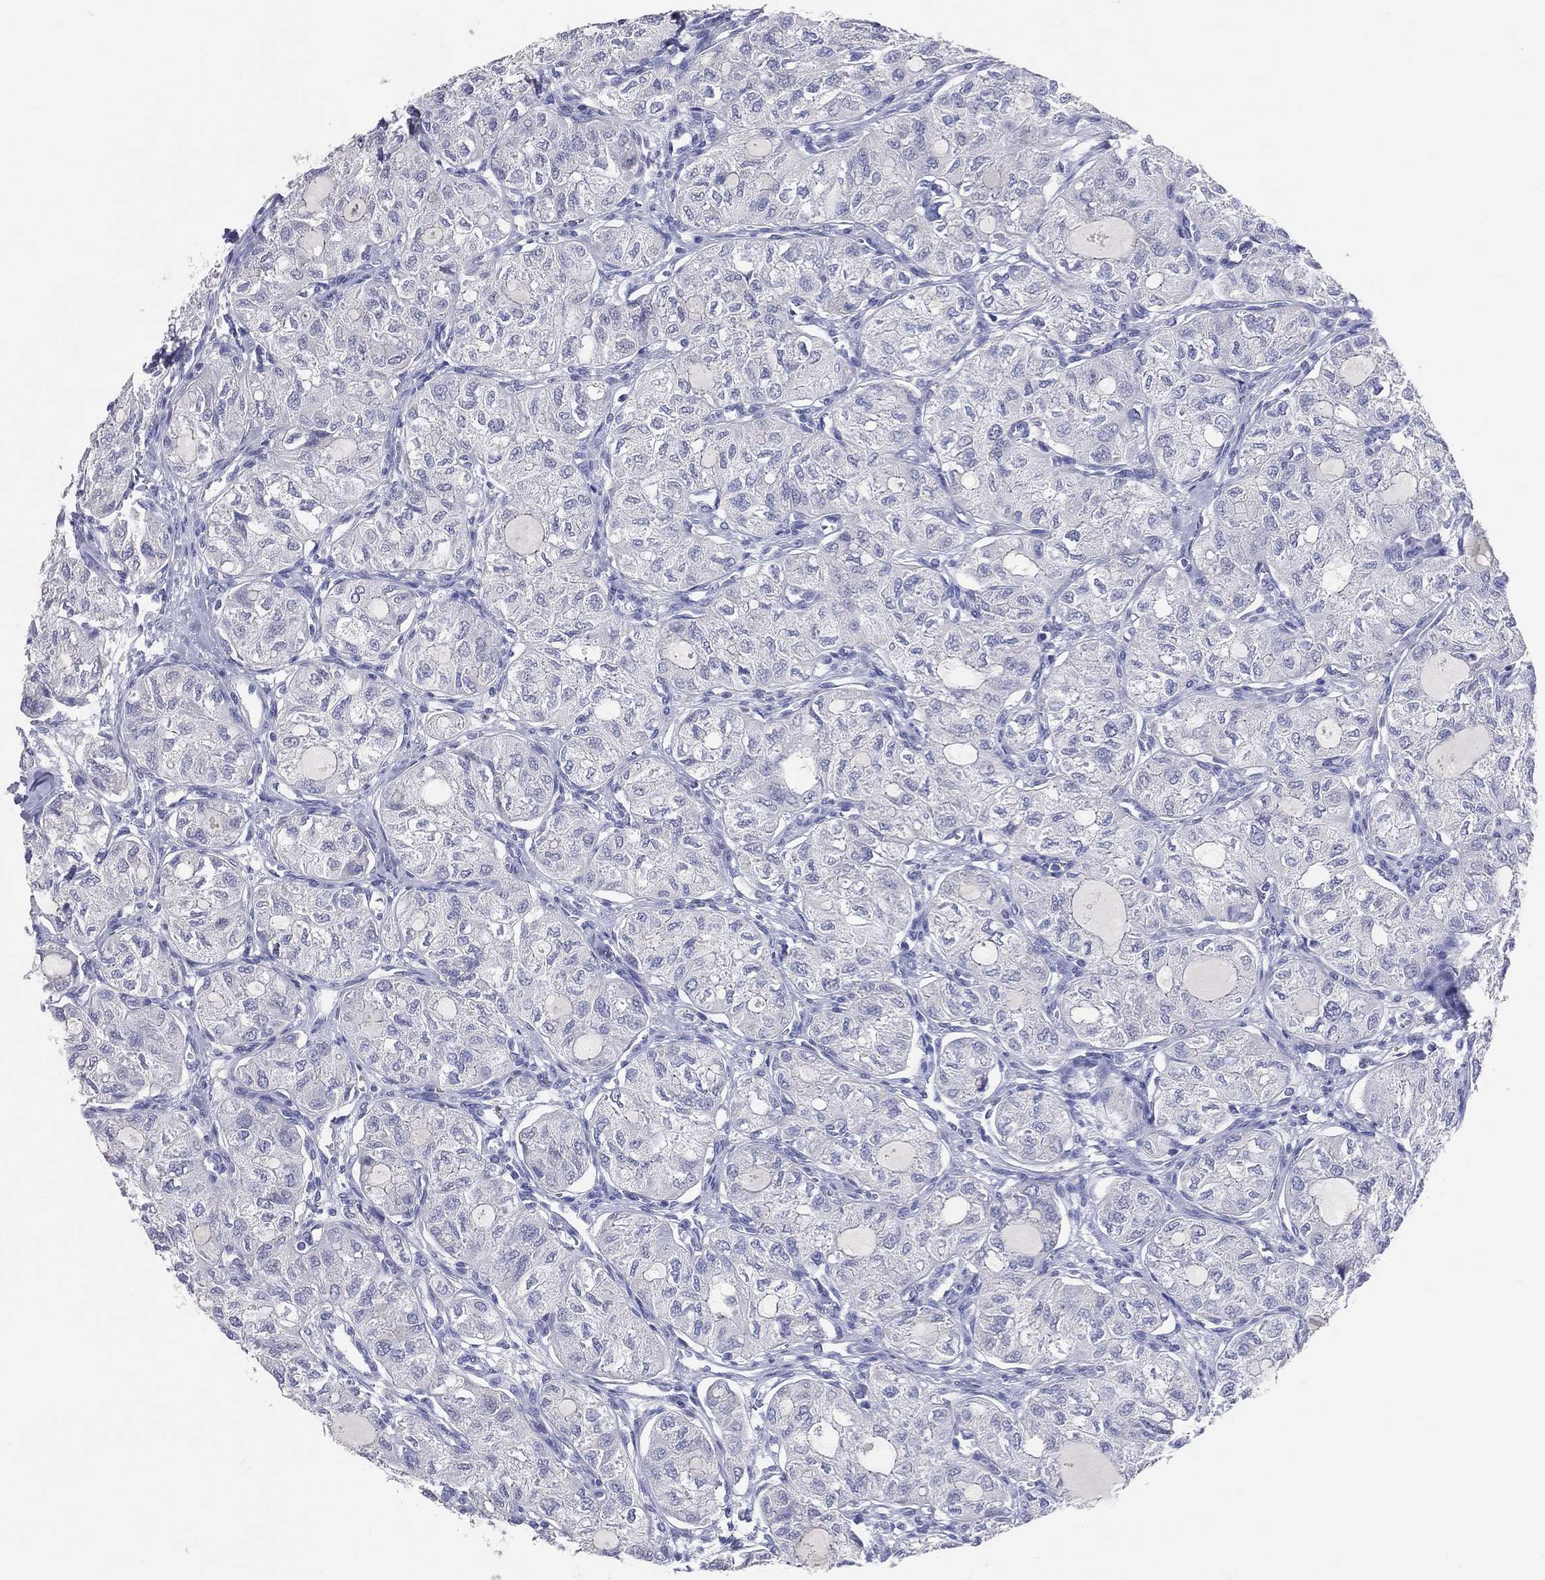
{"staining": {"intensity": "negative", "quantity": "none", "location": "none"}, "tissue": "thyroid cancer", "cell_type": "Tumor cells", "image_type": "cancer", "snomed": [{"axis": "morphology", "description": "Follicular adenoma carcinoma, NOS"}, {"axis": "topography", "description": "Thyroid gland"}], "caption": "Immunohistochemical staining of thyroid cancer demonstrates no significant positivity in tumor cells.", "gene": "LAT", "patient": {"sex": "male", "age": 75}}